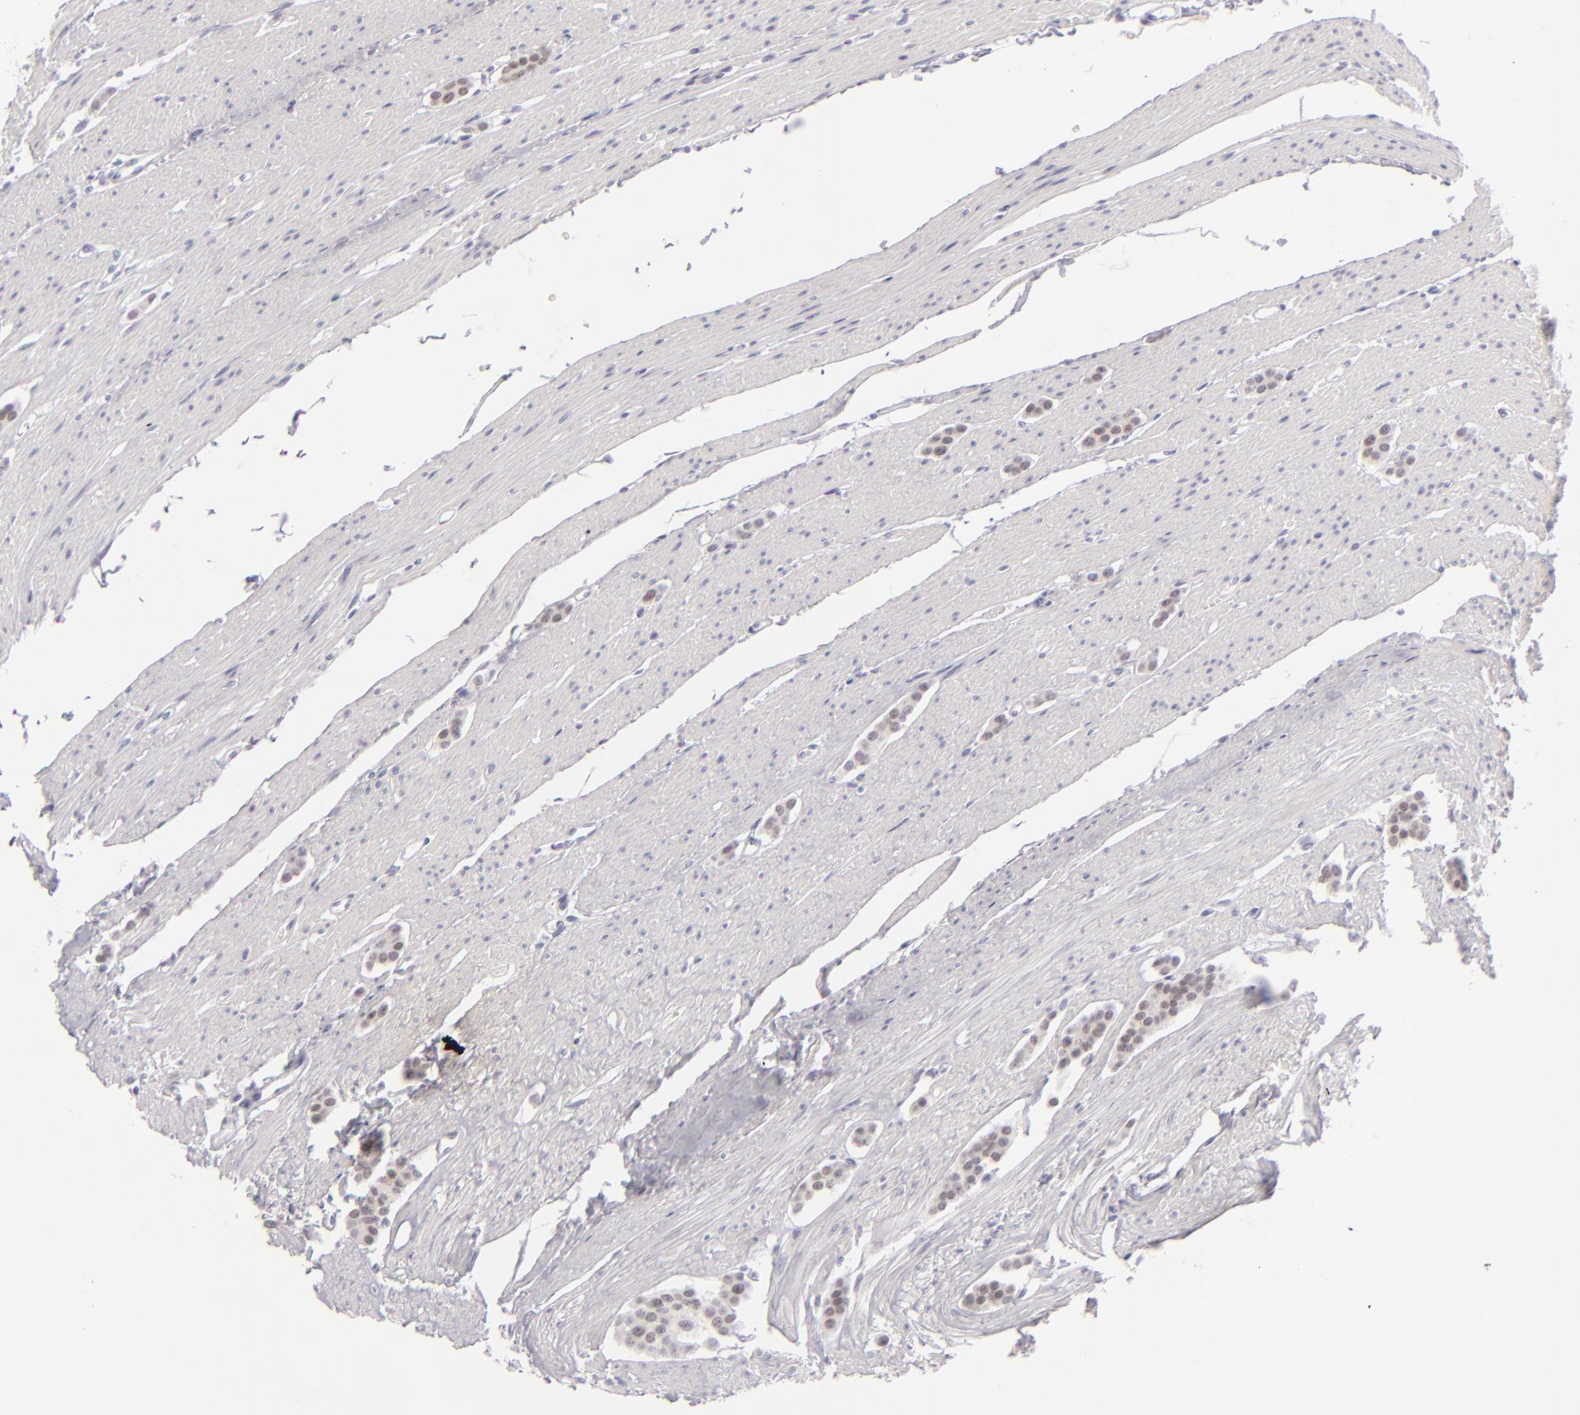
{"staining": {"intensity": "negative", "quantity": "none", "location": "none"}, "tissue": "carcinoid", "cell_type": "Tumor cells", "image_type": "cancer", "snomed": [{"axis": "morphology", "description": "Carcinoid, malignant, NOS"}, {"axis": "topography", "description": "Small intestine"}], "caption": "Human carcinoid stained for a protein using immunohistochemistry reveals no staining in tumor cells.", "gene": "CDX2", "patient": {"sex": "male", "age": 60}}